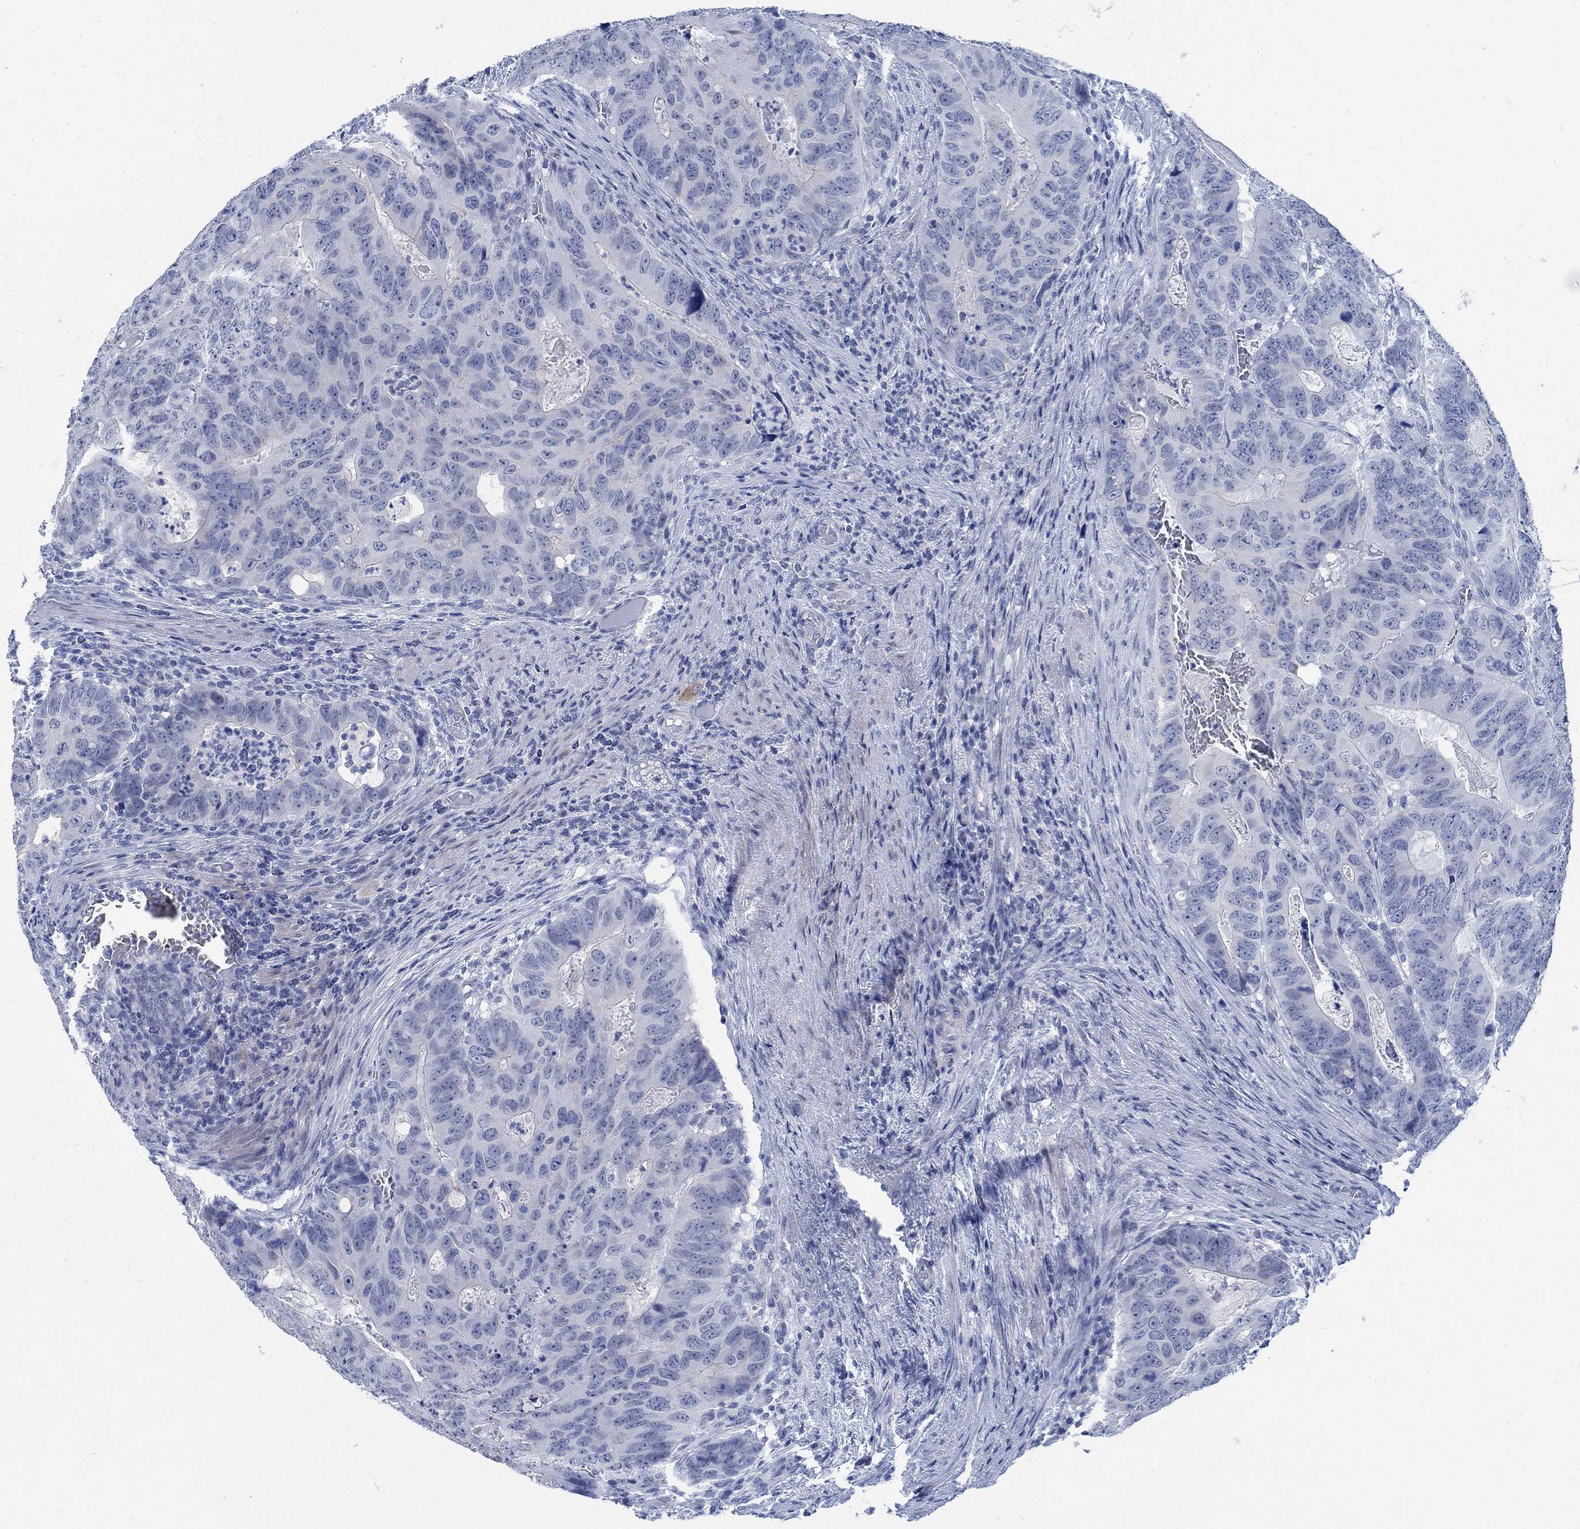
{"staining": {"intensity": "negative", "quantity": "none", "location": "none"}, "tissue": "colorectal cancer", "cell_type": "Tumor cells", "image_type": "cancer", "snomed": [{"axis": "morphology", "description": "Adenocarcinoma, NOS"}, {"axis": "topography", "description": "Colon"}], "caption": "The IHC photomicrograph has no significant positivity in tumor cells of colorectal cancer tissue.", "gene": "CAMK2N1", "patient": {"sex": "male", "age": 79}}